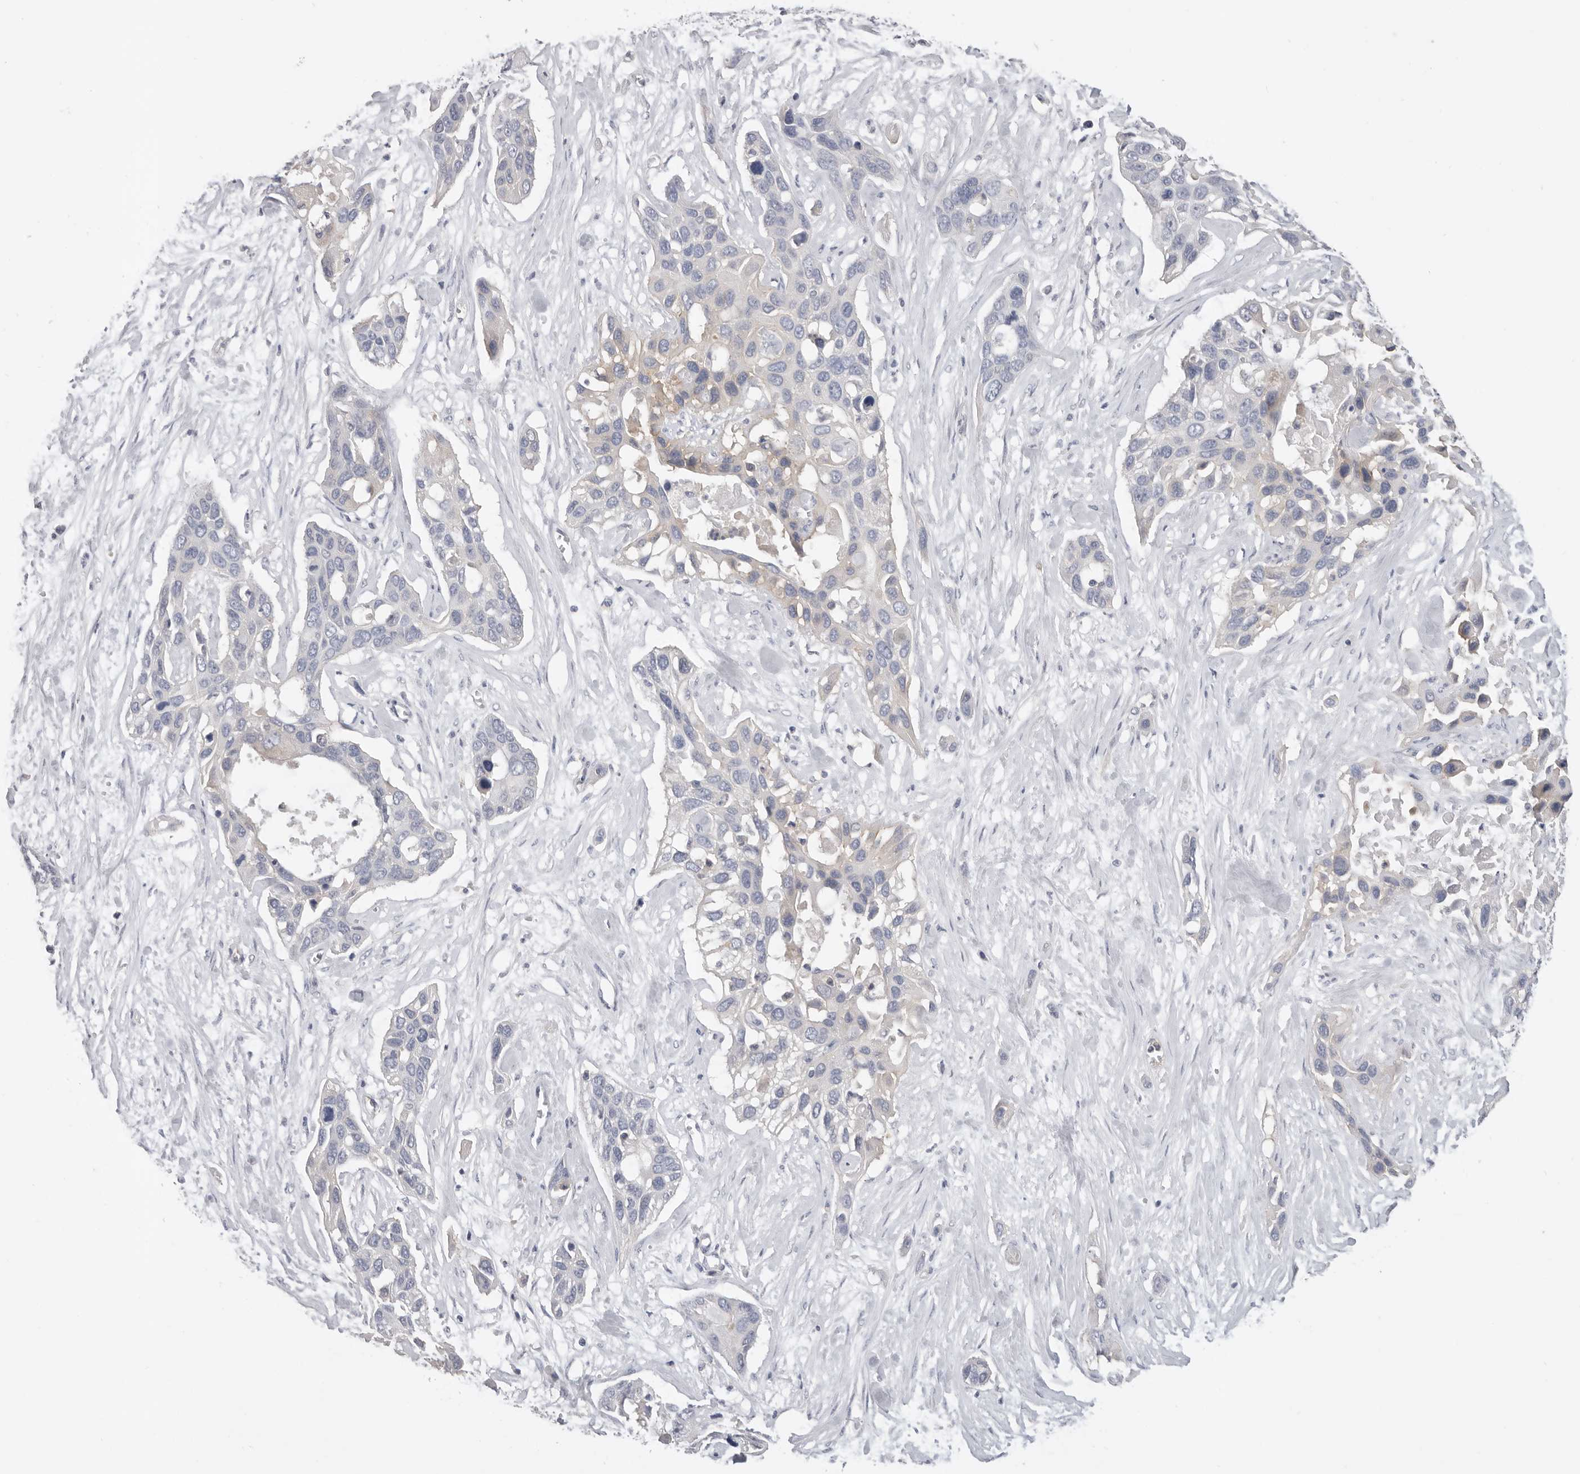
{"staining": {"intensity": "negative", "quantity": "none", "location": "none"}, "tissue": "pancreatic cancer", "cell_type": "Tumor cells", "image_type": "cancer", "snomed": [{"axis": "morphology", "description": "Adenocarcinoma, NOS"}, {"axis": "topography", "description": "Pancreas"}], "caption": "Tumor cells show no significant expression in adenocarcinoma (pancreatic).", "gene": "WDTC1", "patient": {"sex": "female", "age": 60}}